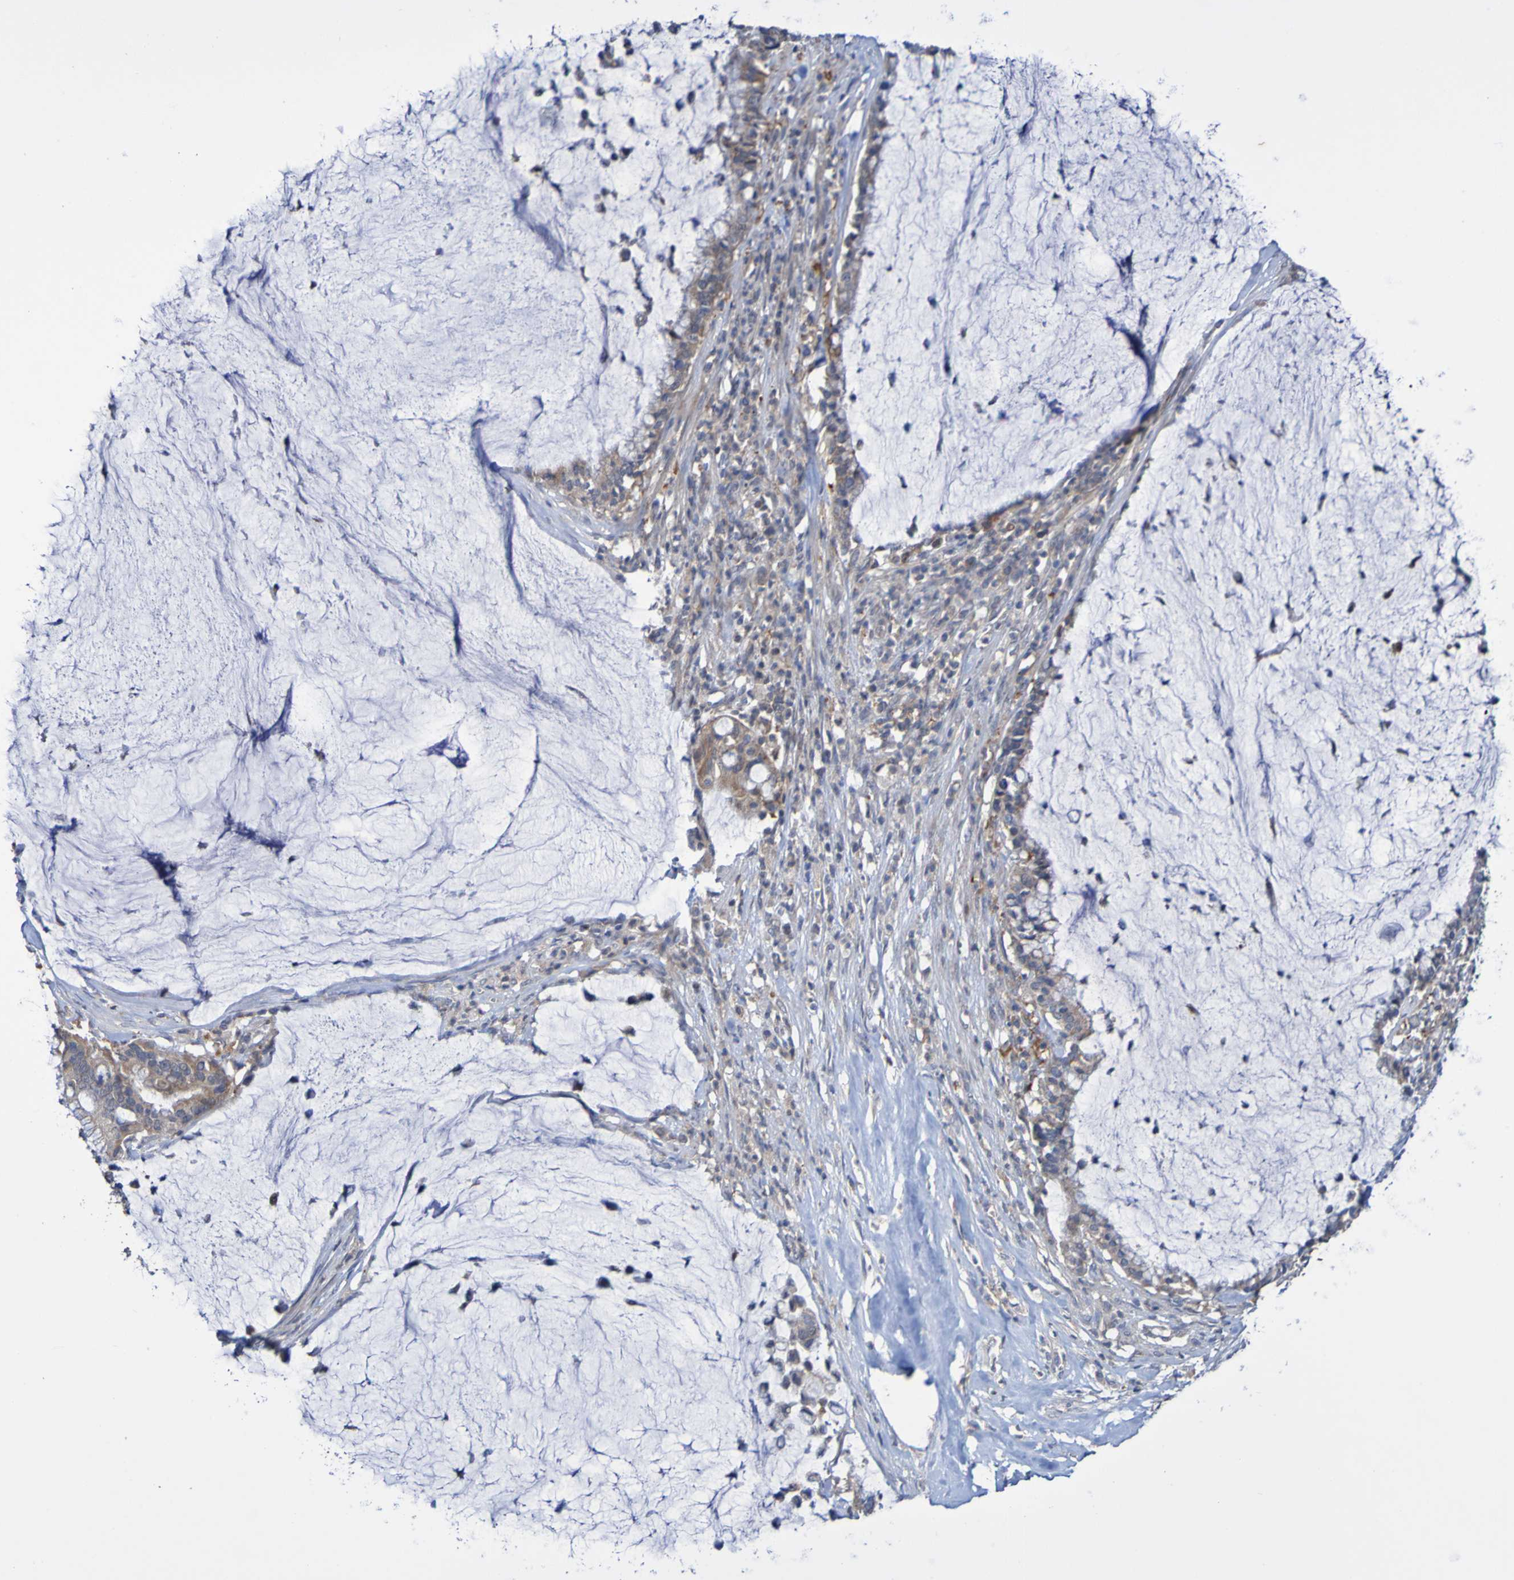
{"staining": {"intensity": "moderate", "quantity": "25%-75%", "location": "cytoplasmic/membranous"}, "tissue": "pancreatic cancer", "cell_type": "Tumor cells", "image_type": "cancer", "snomed": [{"axis": "morphology", "description": "Adenocarcinoma, NOS"}, {"axis": "topography", "description": "Pancreas"}], "caption": "Immunohistochemical staining of pancreatic adenocarcinoma exhibits moderate cytoplasmic/membranous protein staining in approximately 25%-75% of tumor cells.", "gene": "C3orf18", "patient": {"sex": "male", "age": 41}}